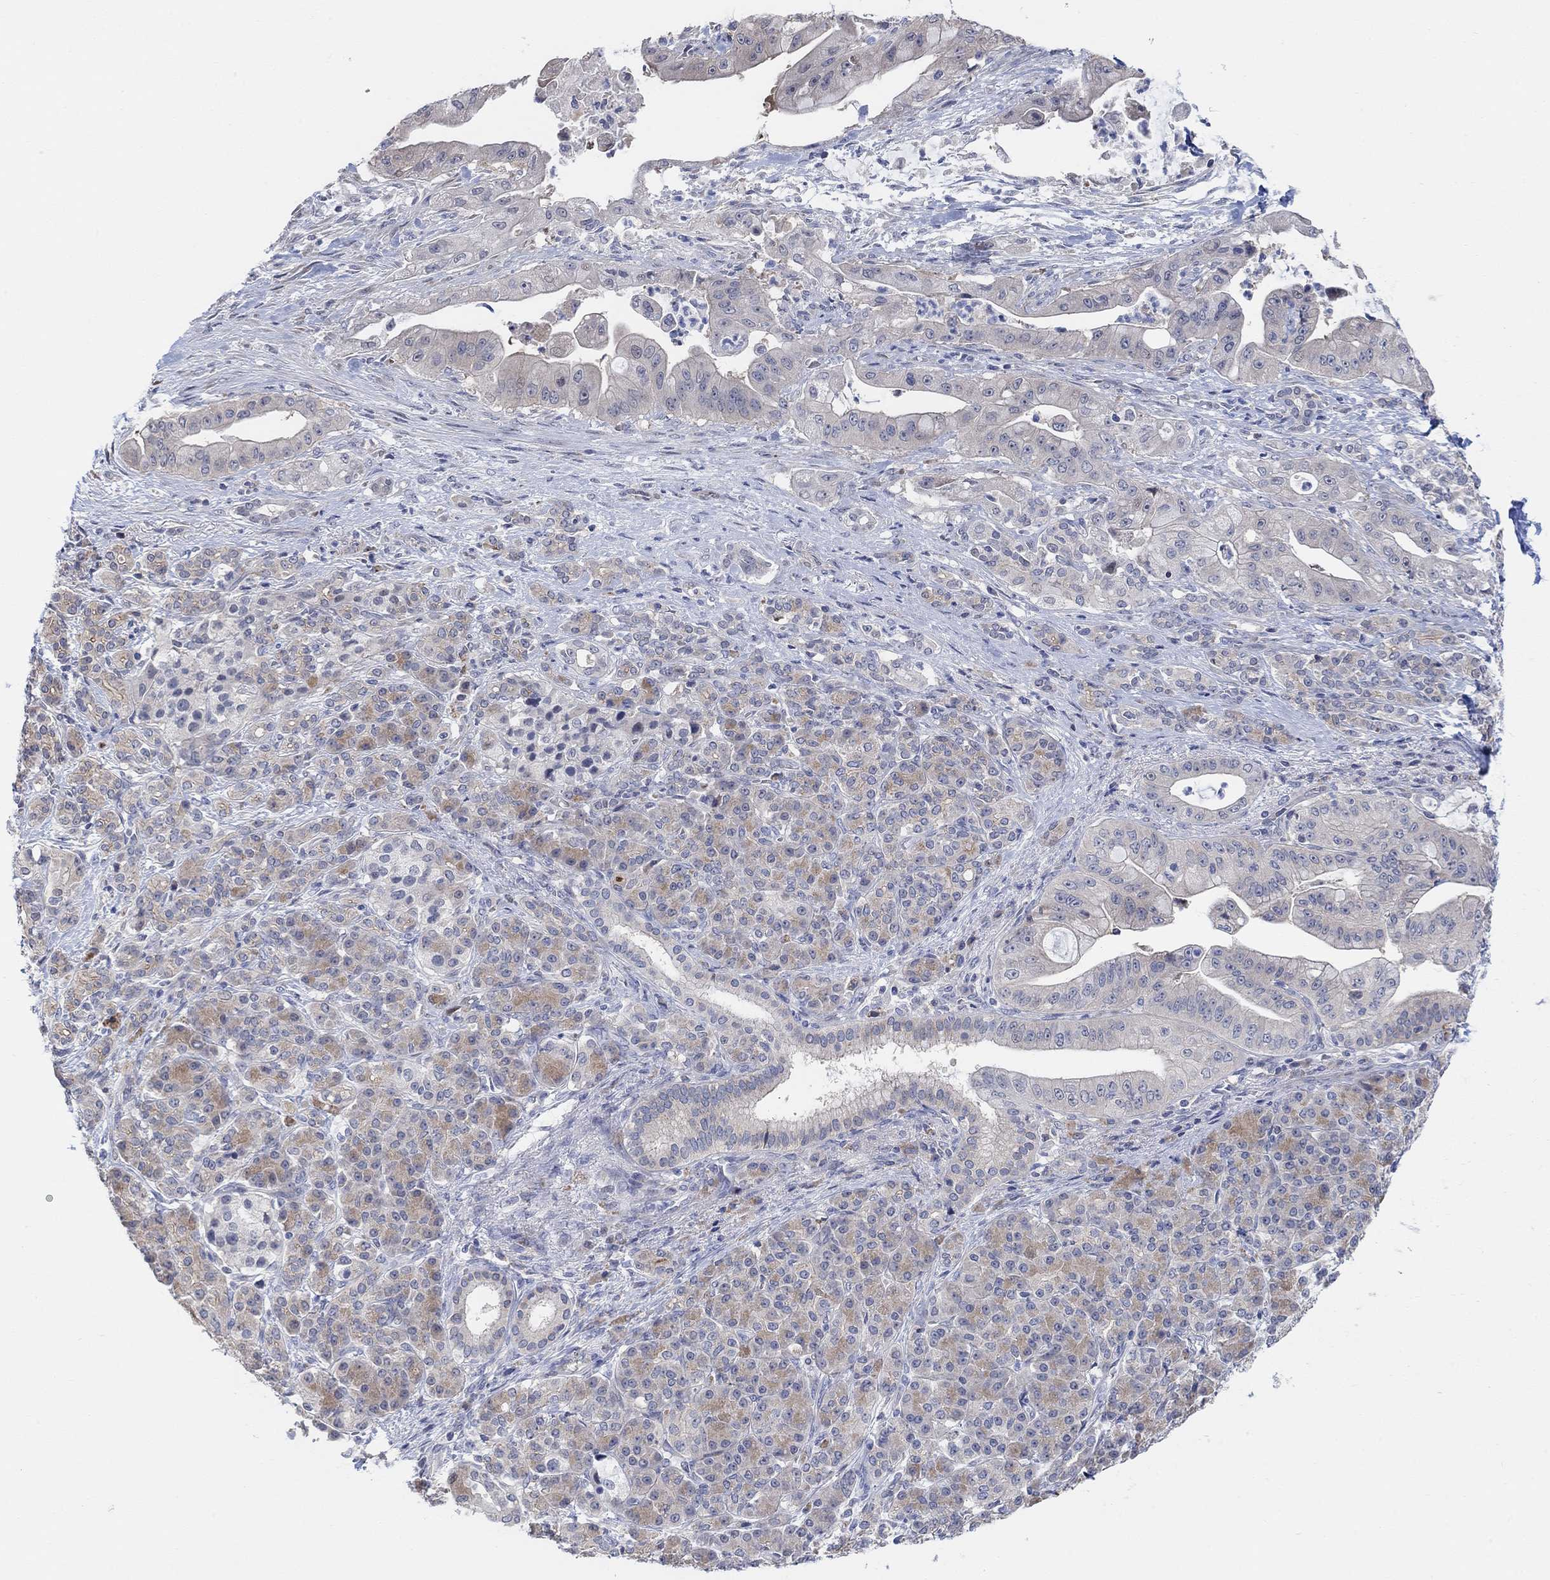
{"staining": {"intensity": "moderate", "quantity": "<25%", "location": "cytoplasmic/membranous"}, "tissue": "pancreatic cancer", "cell_type": "Tumor cells", "image_type": "cancer", "snomed": [{"axis": "morphology", "description": "Normal tissue, NOS"}, {"axis": "morphology", "description": "Inflammation, NOS"}, {"axis": "morphology", "description": "Adenocarcinoma, NOS"}, {"axis": "topography", "description": "Pancreas"}], "caption": "IHC photomicrograph of human pancreatic adenocarcinoma stained for a protein (brown), which reveals low levels of moderate cytoplasmic/membranous expression in about <25% of tumor cells.", "gene": "CNTF", "patient": {"sex": "male", "age": 57}}